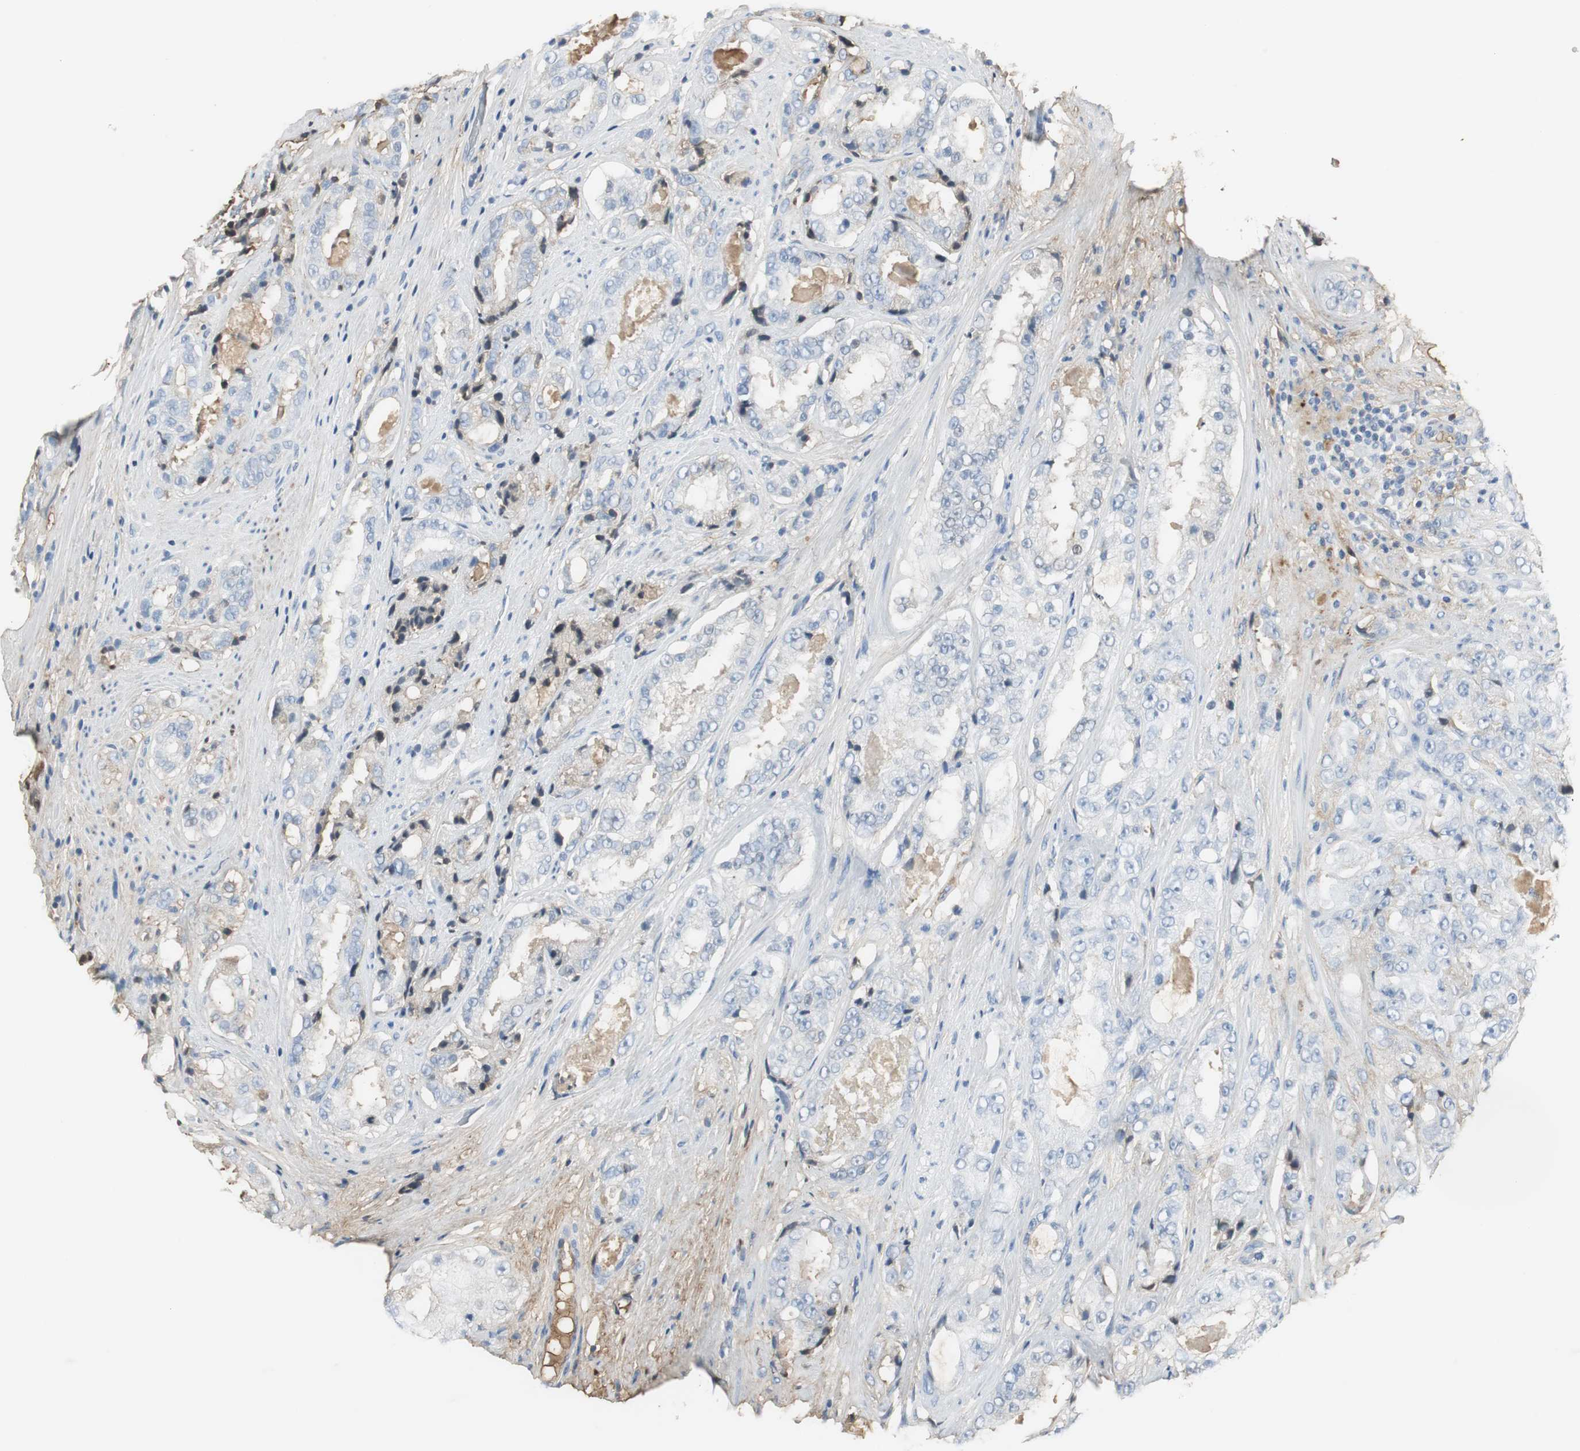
{"staining": {"intensity": "negative", "quantity": "none", "location": "none"}, "tissue": "prostate cancer", "cell_type": "Tumor cells", "image_type": "cancer", "snomed": [{"axis": "morphology", "description": "Adenocarcinoma, High grade"}, {"axis": "topography", "description": "Prostate"}], "caption": "This photomicrograph is of prostate cancer stained with IHC to label a protein in brown with the nuclei are counter-stained blue. There is no expression in tumor cells.", "gene": "IGHA1", "patient": {"sex": "male", "age": 73}}